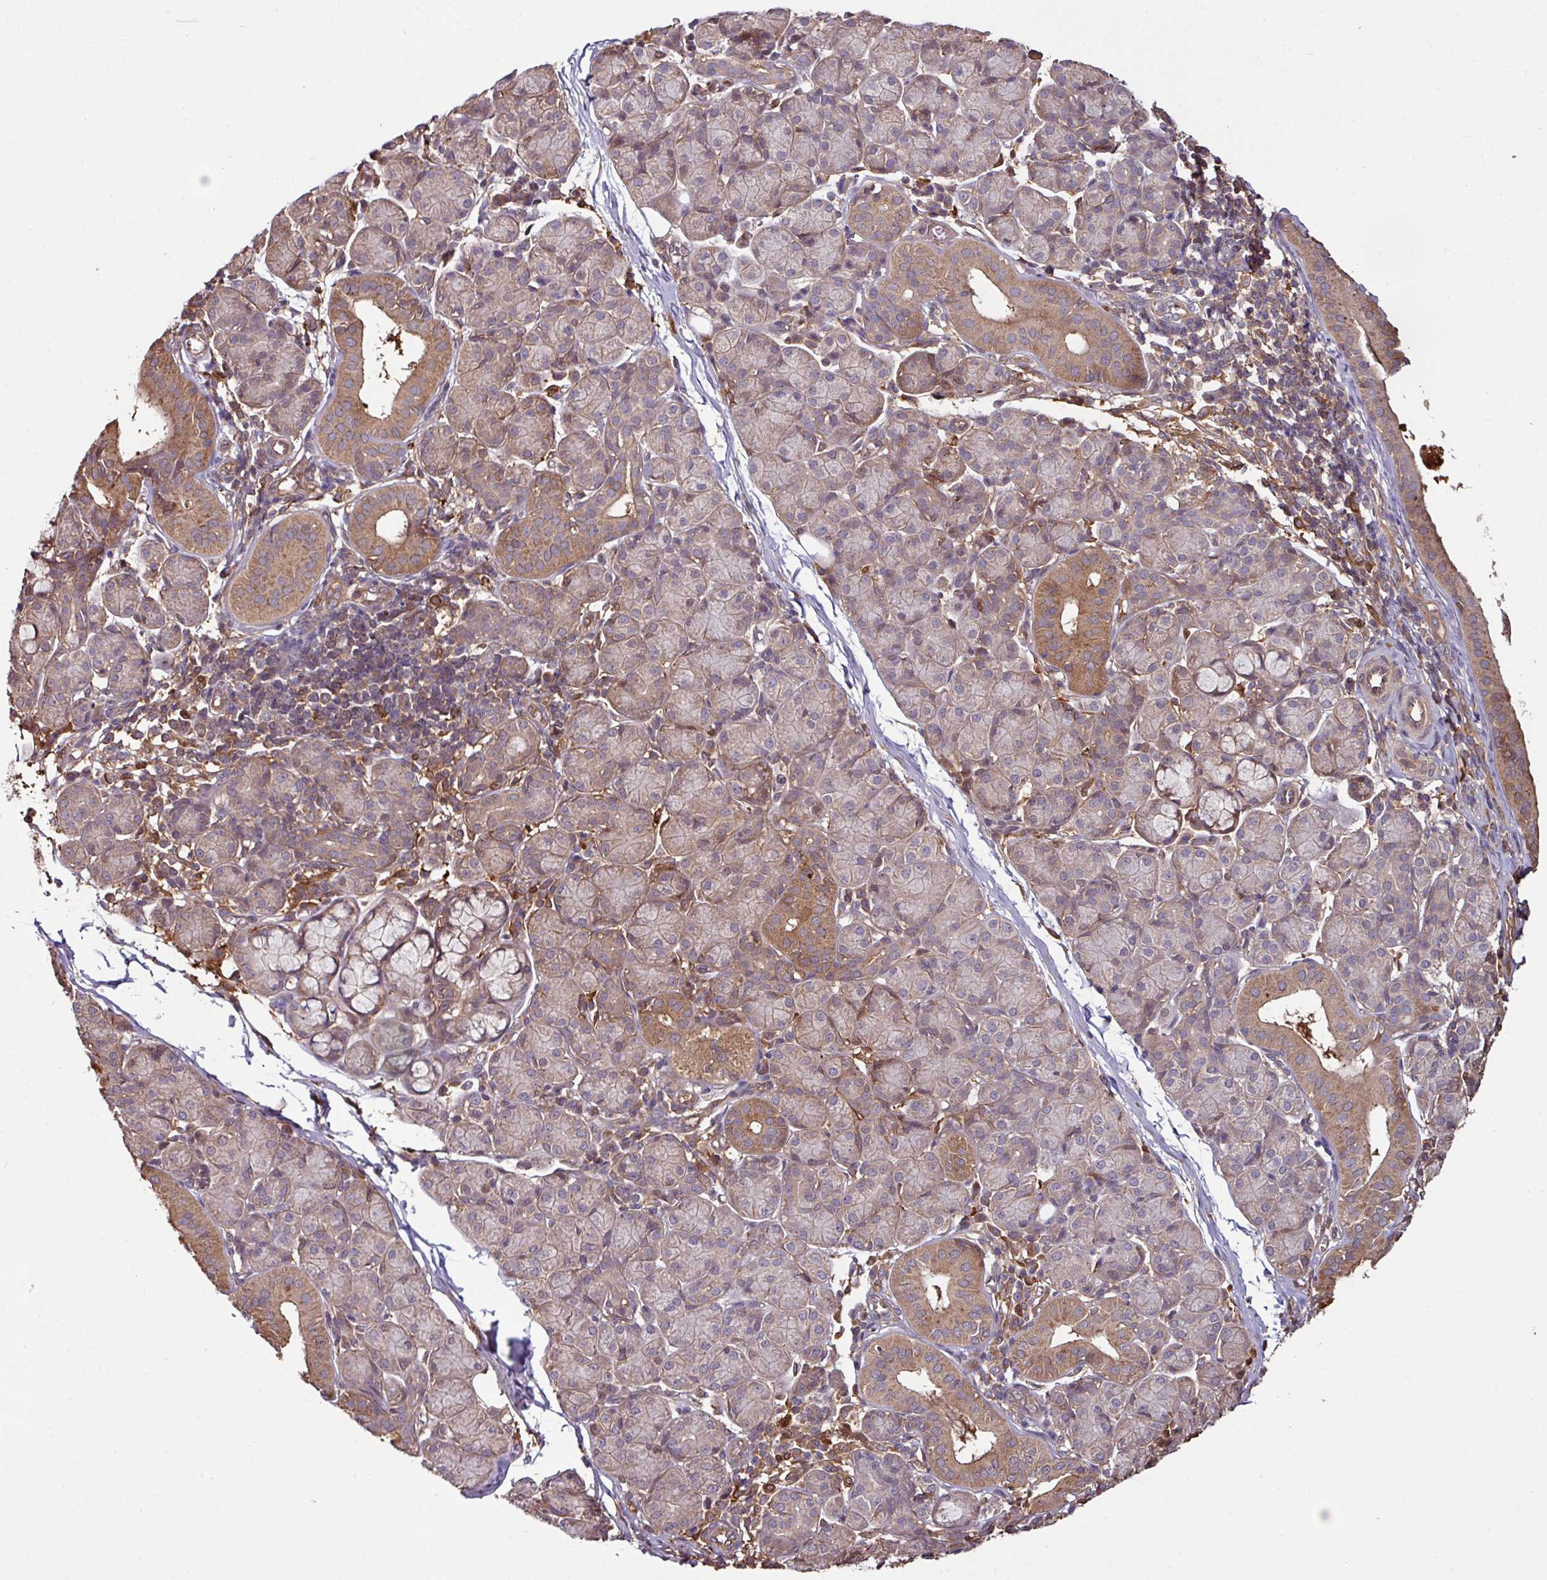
{"staining": {"intensity": "moderate", "quantity": "<25%", "location": "cytoplasmic/membranous"}, "tissue": "salivary gland", "cell_type": "Glandular cells", "image_type": "normal", "snomed": [{"axis": "morphology", "description": "Normal tissue, NOS"}, {"axis": "morphology", "description": "Inflammation, NOS"}, {"axis": "topography", "description": "Lymph node"}, {"axis": "topography", "description": "Salivary gland"}], "caption": "Immunohistochemical staining of normal human salivary gland reveals low levels of moderate cytoplasmic/membranous expression in about <25% of glandular cells.", "gene": "GNPDA1", "patient": {"sex": "male", "age": 3}}